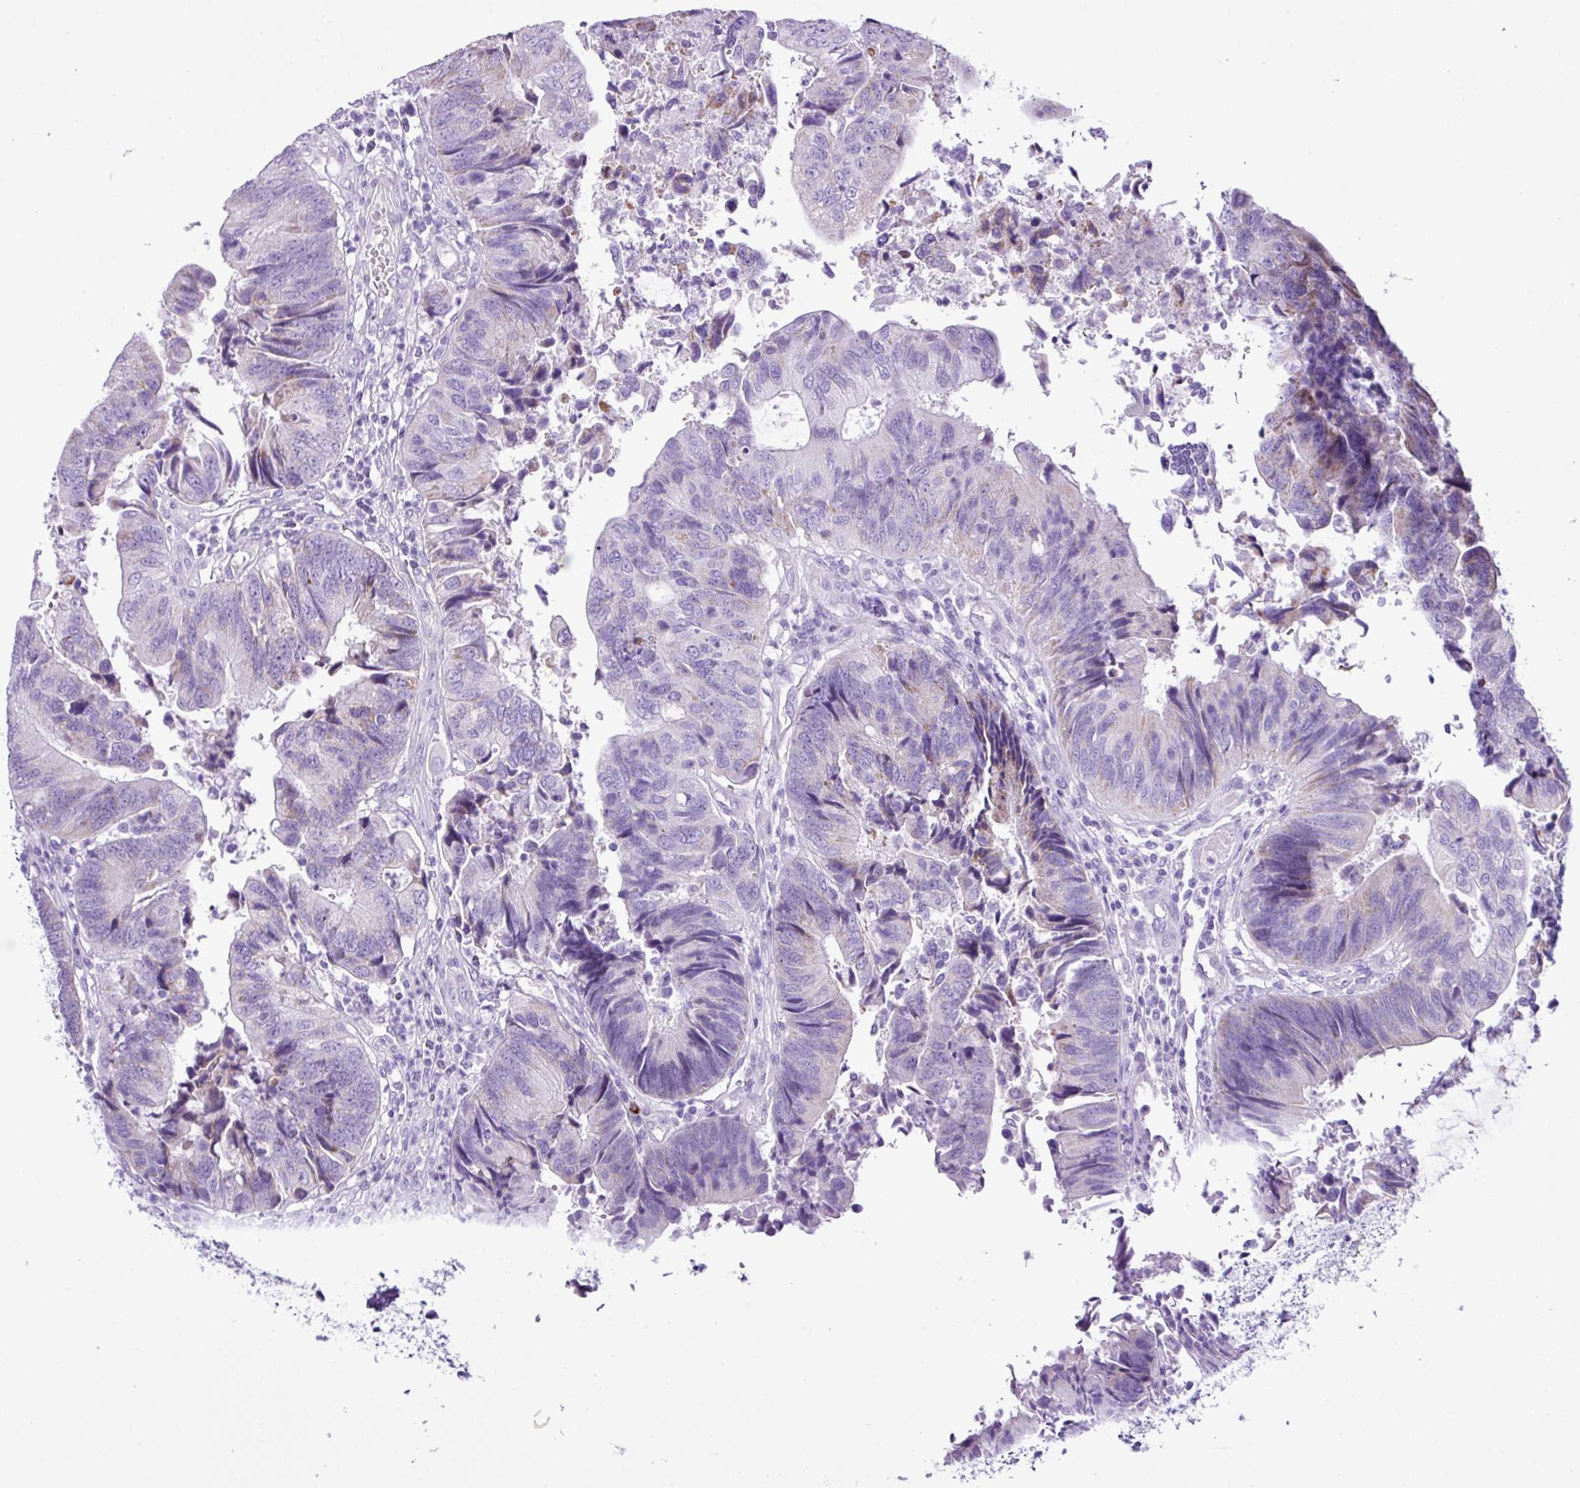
{"staining": {"intensity": "negative", "quantity": "none", "location": "none"}, "tissue": "colorectal cancer", "cell_type": "Tumor cells", "image_type": "cancer", "snomed": [{"axis": "morphology", "description": "Adenocarcinoma, NOS"}, {"axis": "topography", "description": "Colon"}], "caption": "The micrograph exhibits no staining of tumor cells in colorectal adenocarcinoma.", "gene": "LILRB4", "patient": {"sex": "female", "age": 67}}